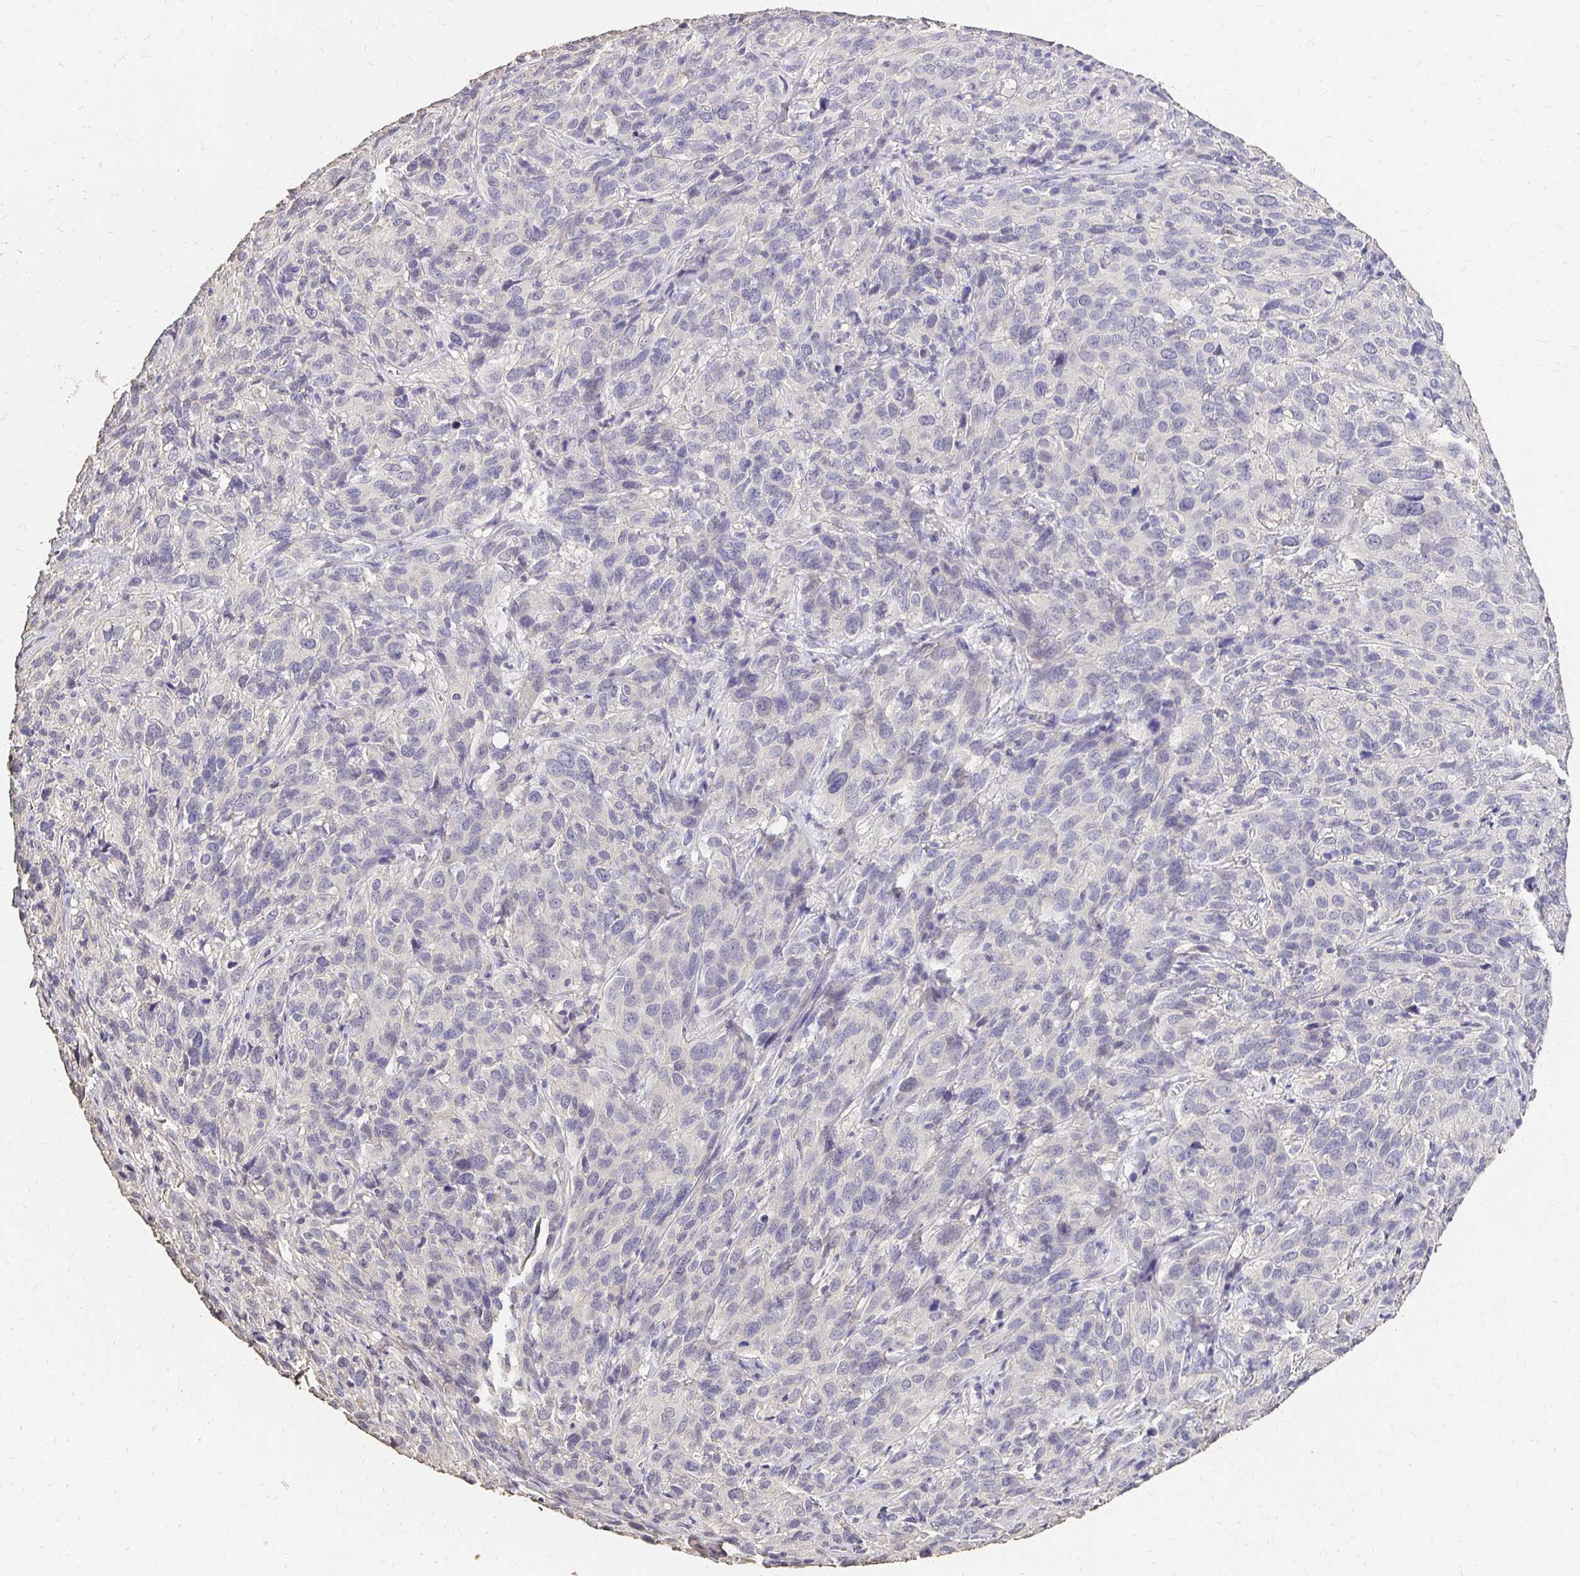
{"staining": {"intensity": "negative", "quantity": "none", "location": "none"}, "tissue": "cervical cancer", "cell_type": "Tumor cells", "image_type": "cancer", "snomed": [{"axis": "morphology", "description": "Squamous cell carcinoma, NOS"}, {"axis": "topography", "description": "Cervix"}], "caption": "The histopathology image reveals no staining of tumor cells in cervical cancer (squamous cell carcinoma).", "gene": "UGT1A6", "patient": {"sex": "female", "age": 51}}